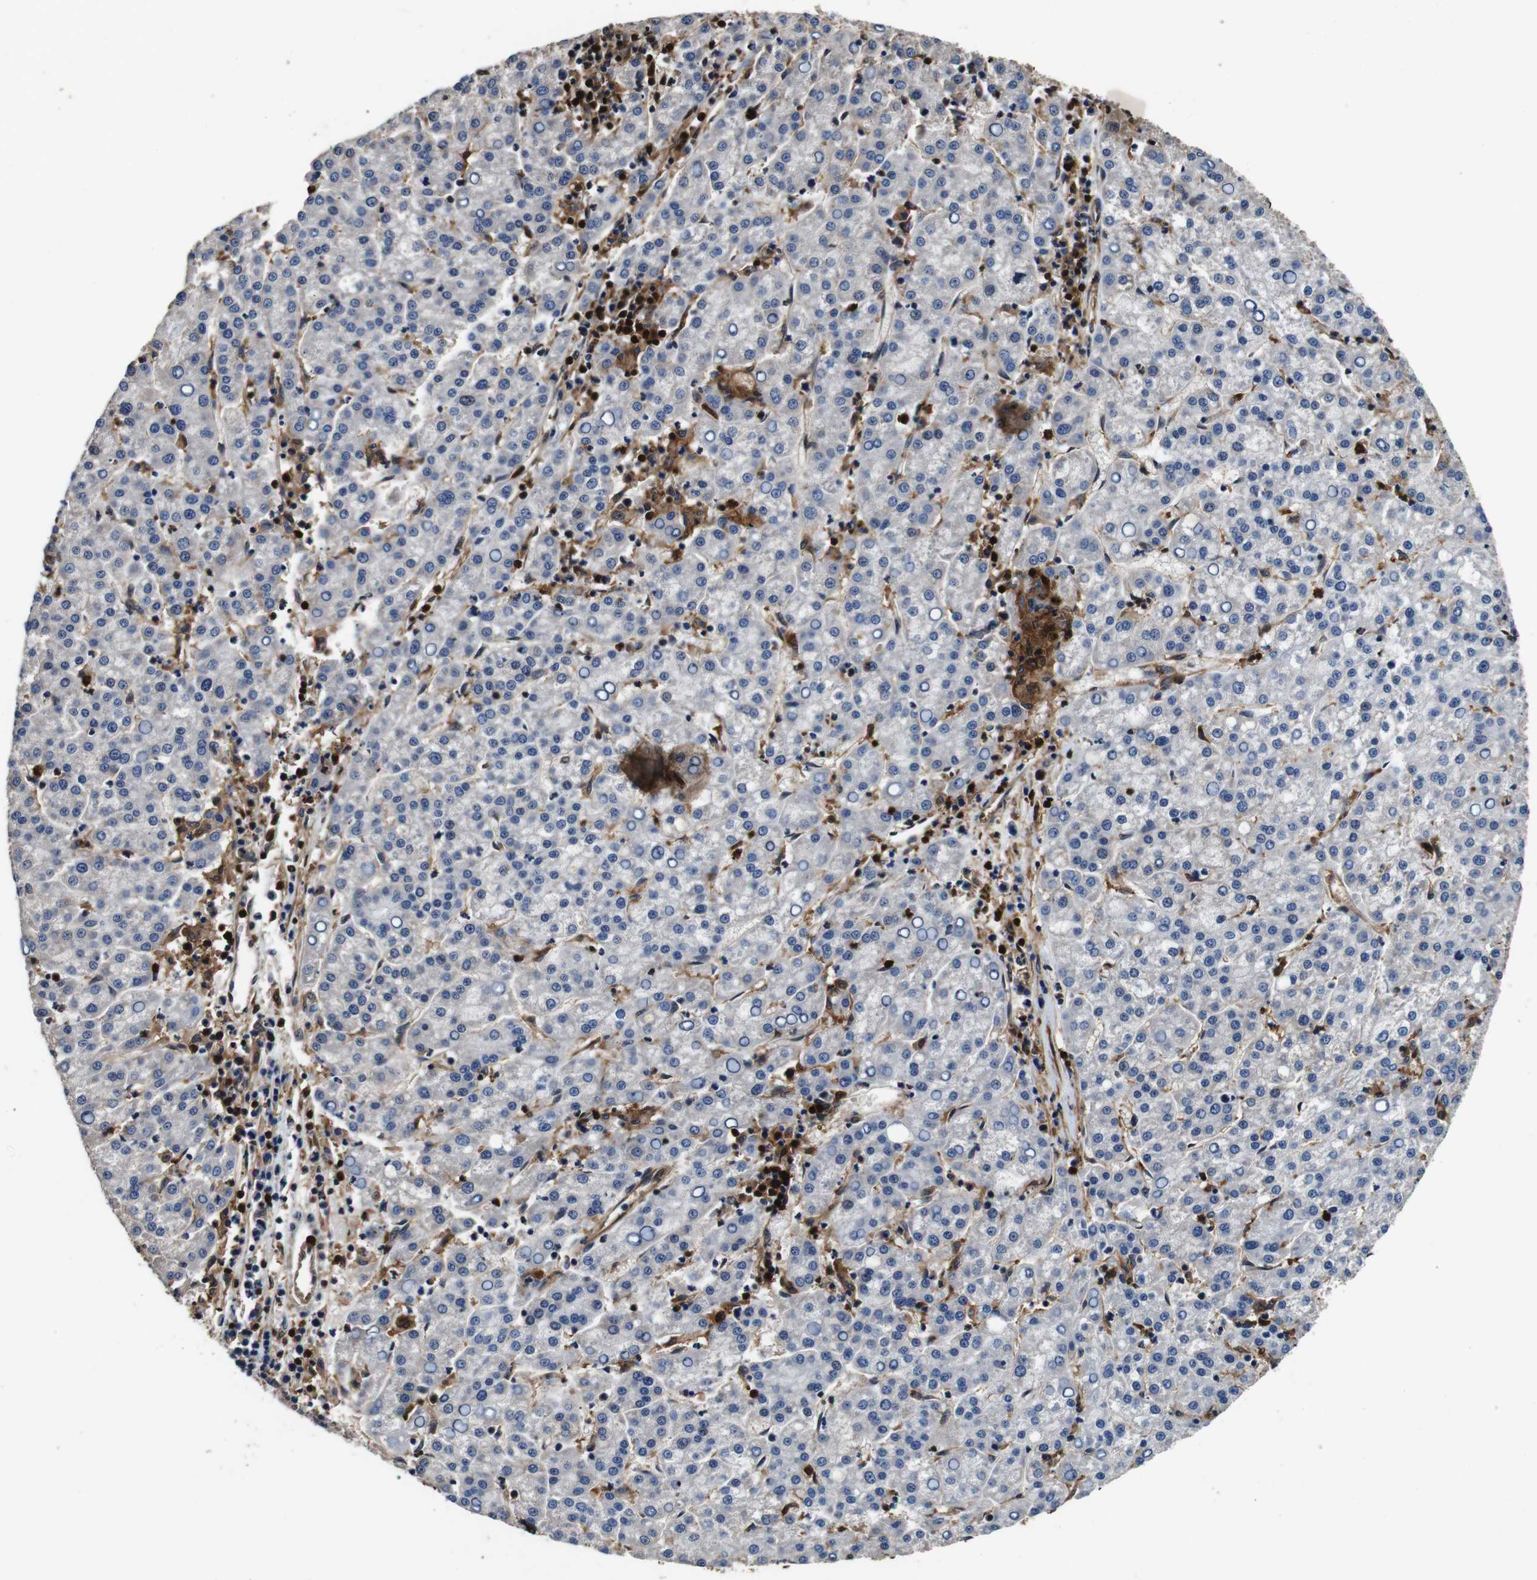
{"staining": {"intensity": "negative", "quantity": "none", "location": "none"}, "tissue": "liver cancer", "cell_type": "Tumor cells", "image_type": "cancer", "snomed": [{"axis": "morphology", "description": "Carcinoma, Hepatocellular, NOS"}, {"axis": "topography", "description": "Liver"}], "caption": "High power microscopy micrograph of an IHC histopathology image of hepatocellular carcinoma (liver), revealing no significant positivity in tumor cells.", "gene": "ANXA1", "patient": {"sex": "female", "age": 58}}